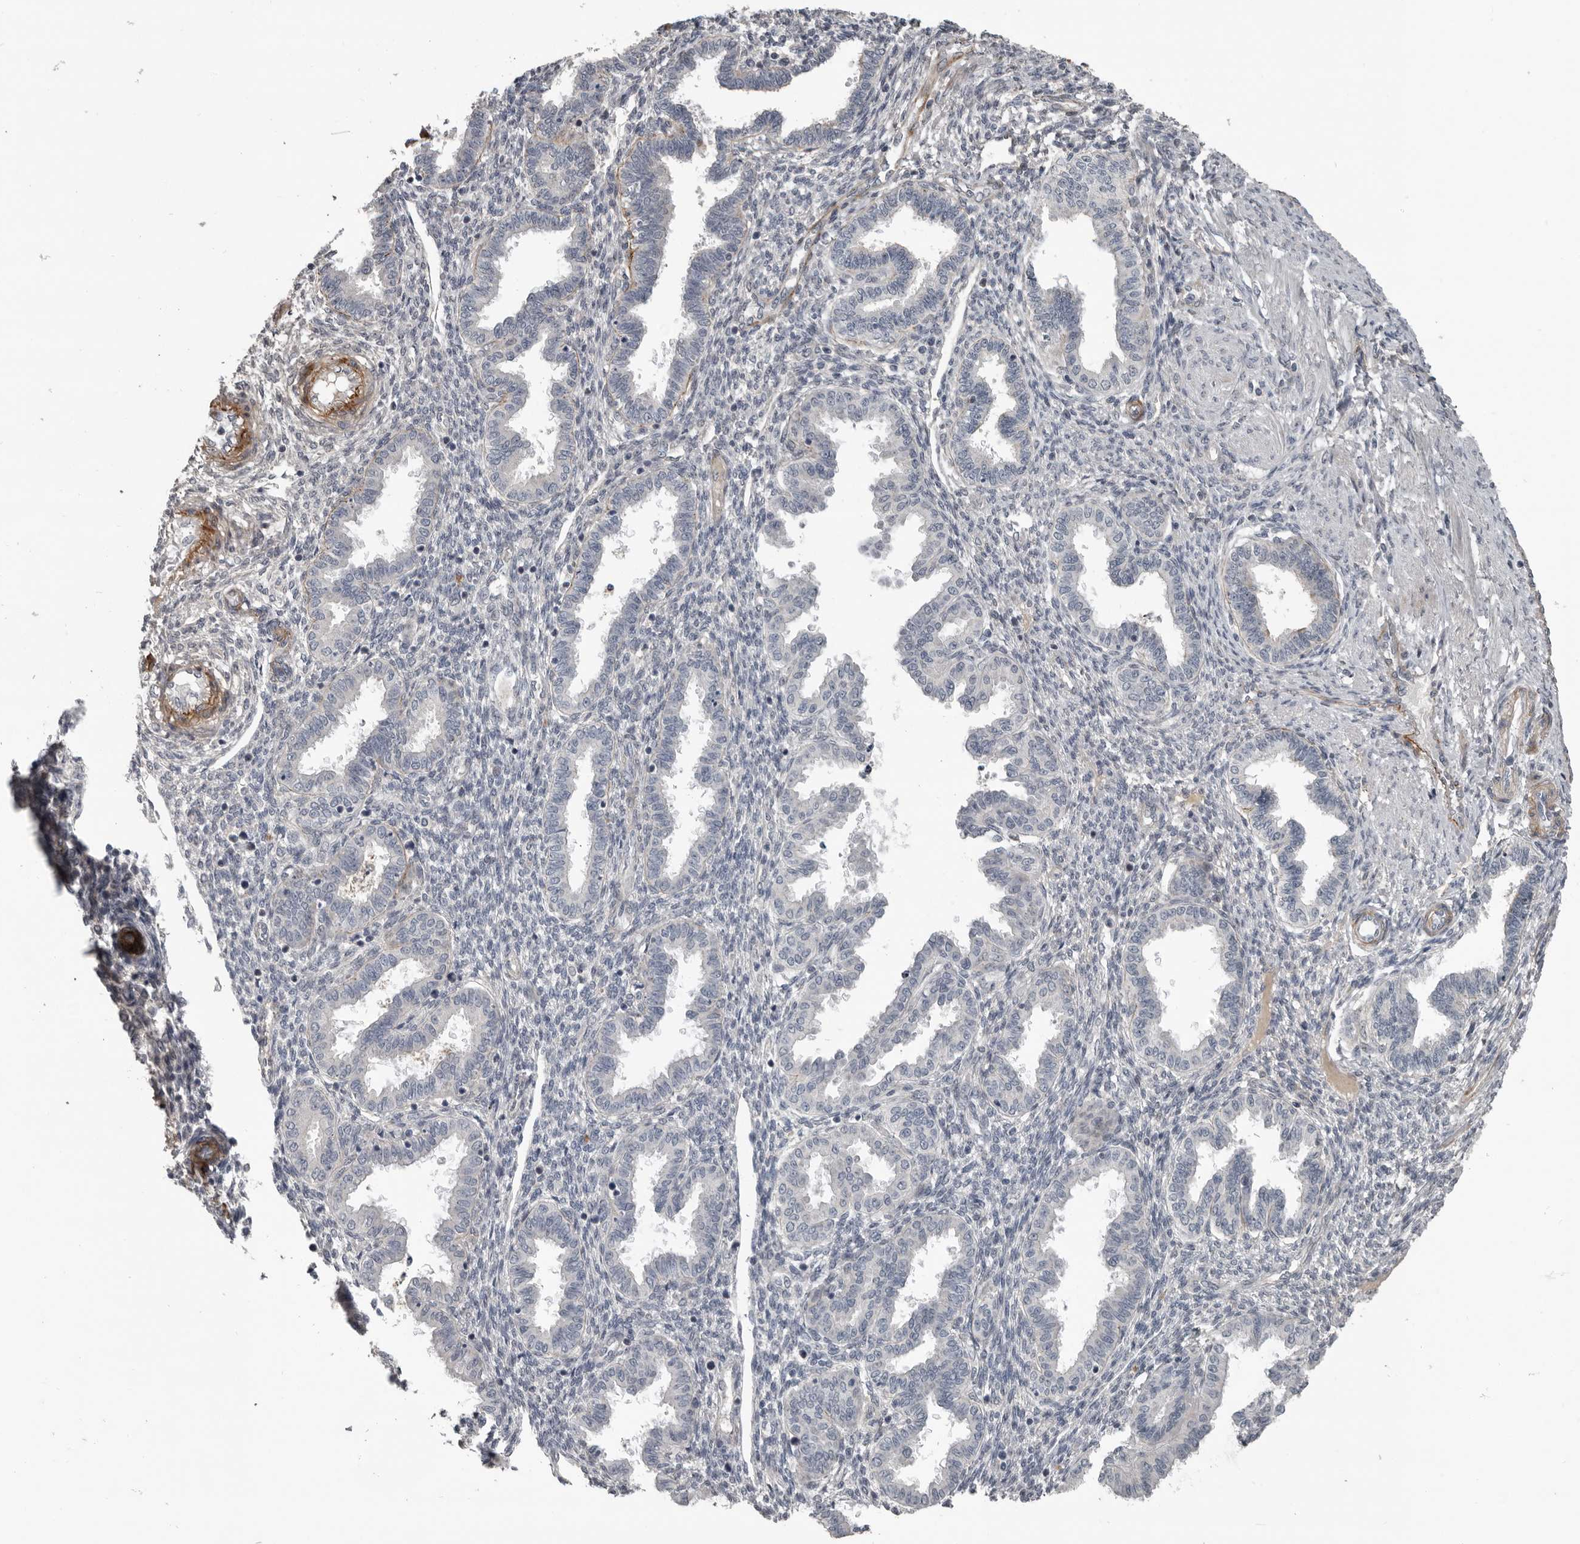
{"staining": {"intensity": "negative", "quantity": "none", "location": "none"}, "tissue": "endometrium", "cell_type": "Cells in endometrial stroma", "image_type": "normal", "snomed": [{"axis": "morphology", "description": "Normal tissue, NOS"}, {"axis": "topography", "description": "Endometrium"}], "caption": "Cells in endometrial stroma are negative for brown protein staining in unremarkable endometrium. The staining is performed using DAB brown chromogen with nuclei counter-stained in using hematoxylin.", "gene": "C1orf216", "patient": {"sex": "female", "age": 33}}